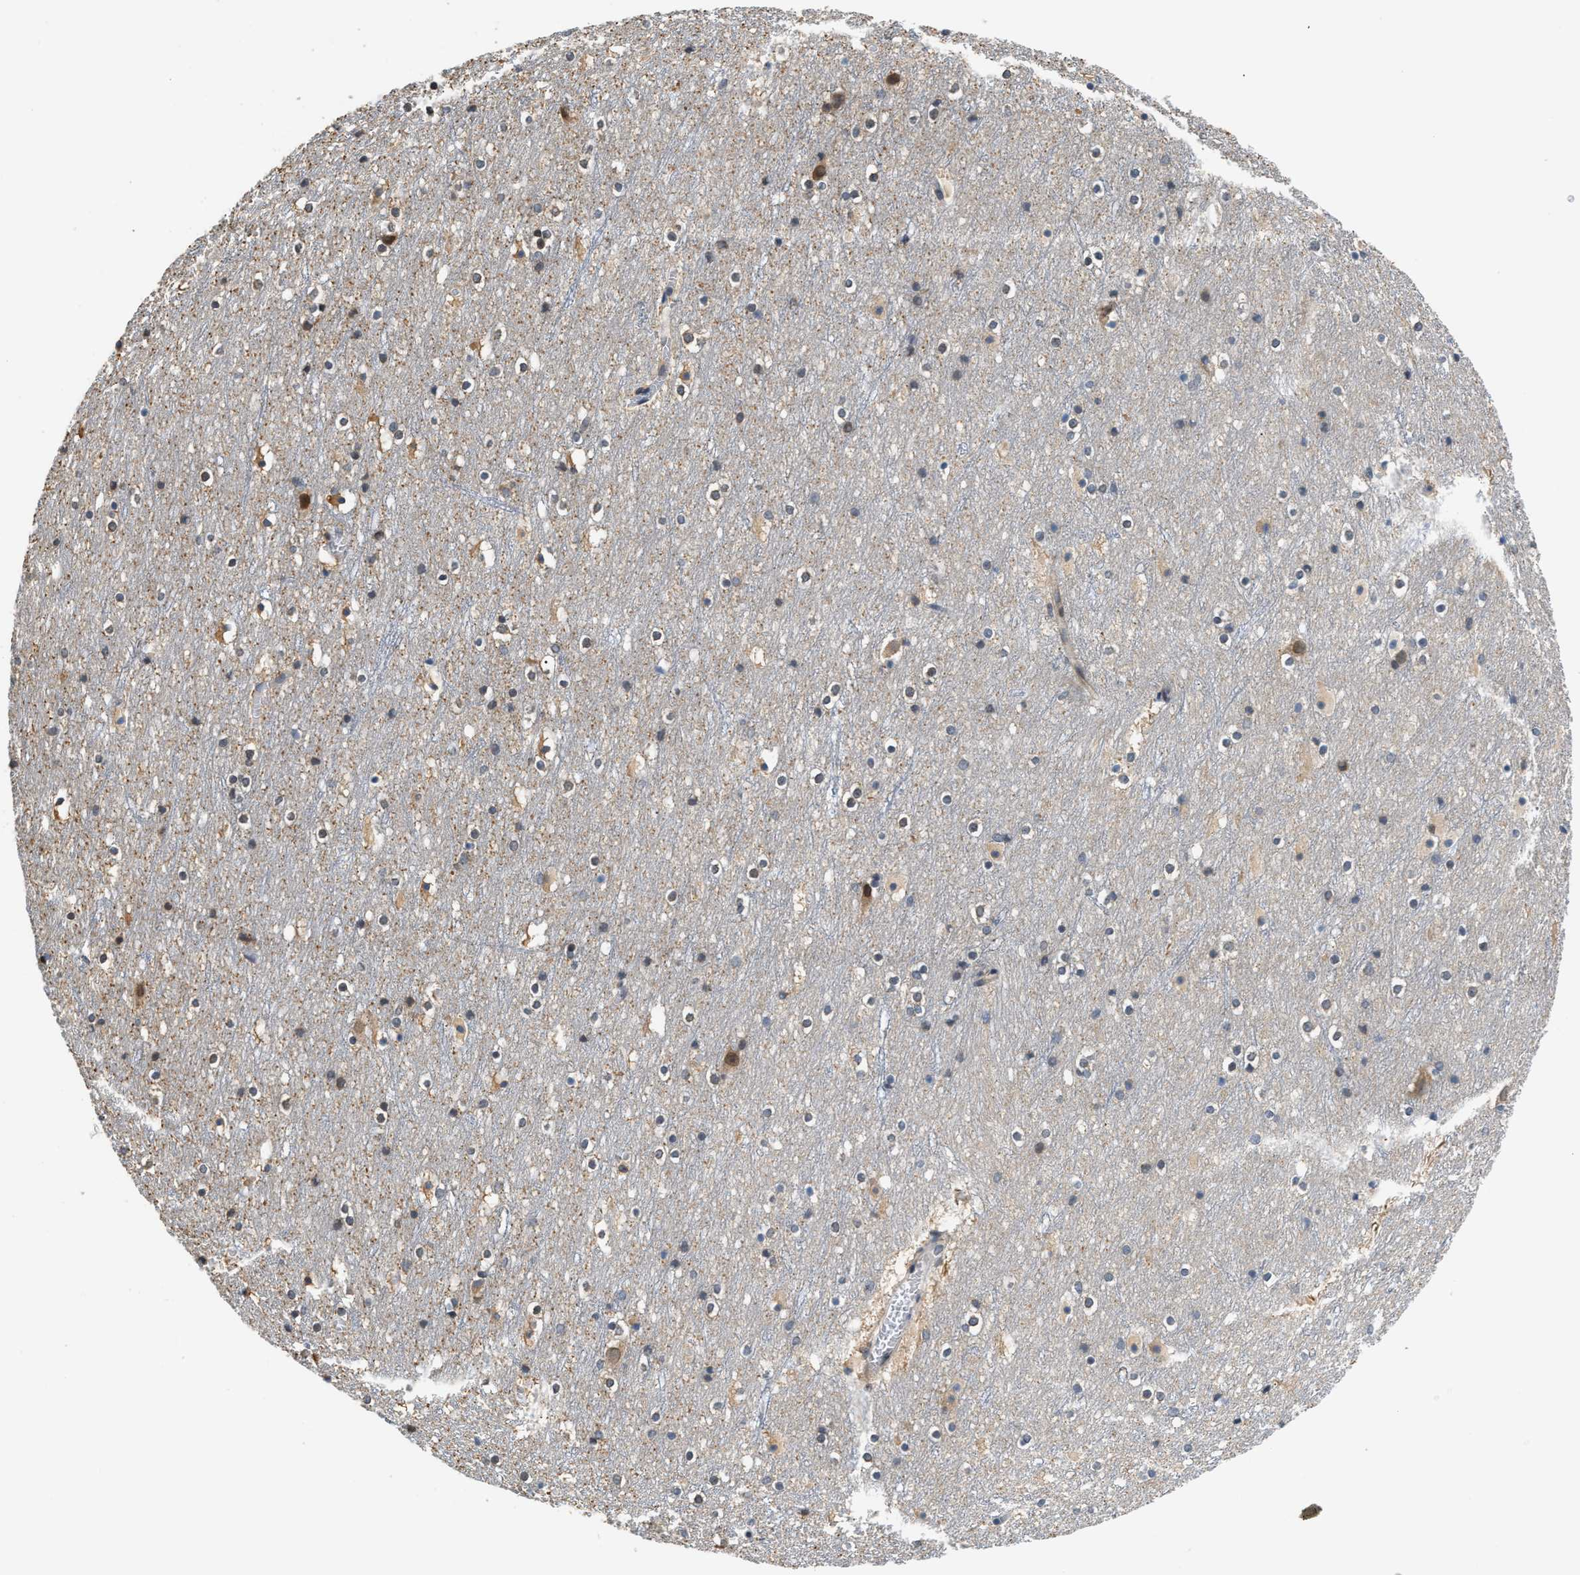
{"staining": {"intensity": "negative", "quantity": "none", "location": "none"}, "tissue": "cerebral cortex", "cell_type": "Endothelial cells", "image_type": "normal", "snomed": [{"axis": "morphology", "description": "Normal tissue, NOS"}, {"axis": "topography", "description": "Cerebral cortex"}], "caption": "The IHC micrograph has no significant staining in endothelial cells of cerebral cortex. (DAB (3,3'-diaminobenzidine) immunohistochemistry (IHC), high magnification).", "gene": "RAB29", "patient": {"sex": "male", "age": 45}}